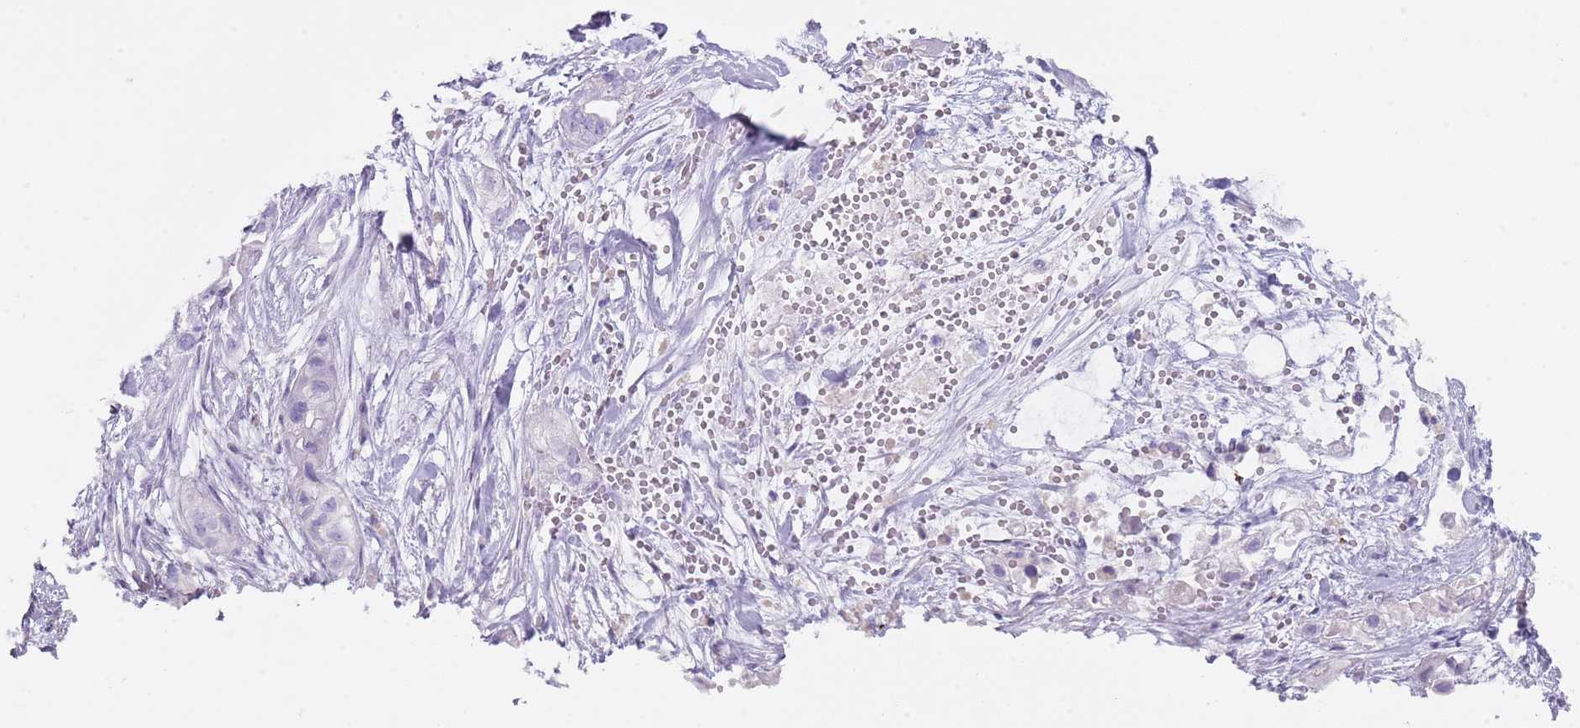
{"staining": {"intensity": "negative", "quantity": "none", "location": "none"}, "tissue": "pancreatic cancer", "cell_type": "Tumor cells", "image_type": "cancer", "snomed": [{"axis": "morphology", "description": "Adenocarcinoma, NOS"}, {"axis": "topography", "description": "Pancreas"}], "caption": "Protein analysis of pancreatic adenocarcinoma shows no significant expression in tumor cells. Nuclei are stained in blue.", "gene": "NBPF20", "patient": {"sex": "male", "age": 44}}